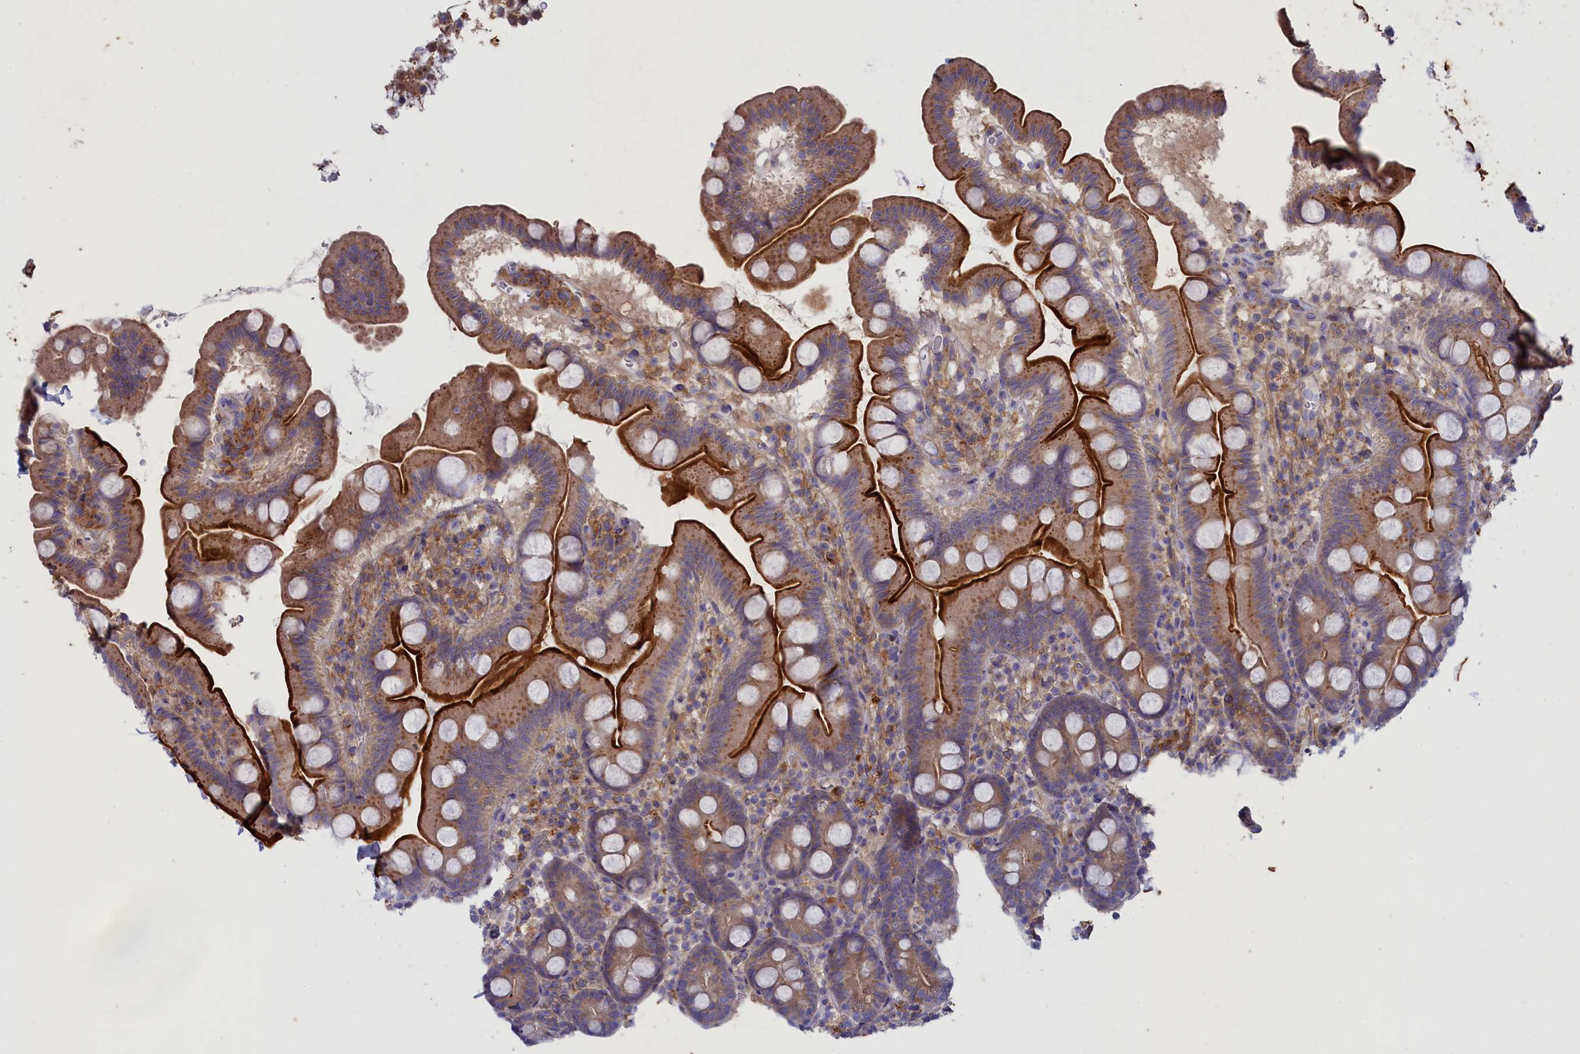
{"staining": {"intensity": "strong", "quantity": "25%-75%", "location": "cytoplasmic/membranous"}, "tissue": "small intestine", "cell_type": "Glandular cells", "image_type": "normal", "snomed": [{"axis": "morphology", "description": "Normal tissue, NOS"}, {"axis": "topography", "description": "Small intestine"}], "caption": "A brown stain shows strong cytoplasmic/membranous expression of a protein in glandular cells of unremarkable small intestine. (IHC, brightfield microscopy, high magnification).", "gene": "SCAMP4", "patient": {"sex": "female", "age": 68}}